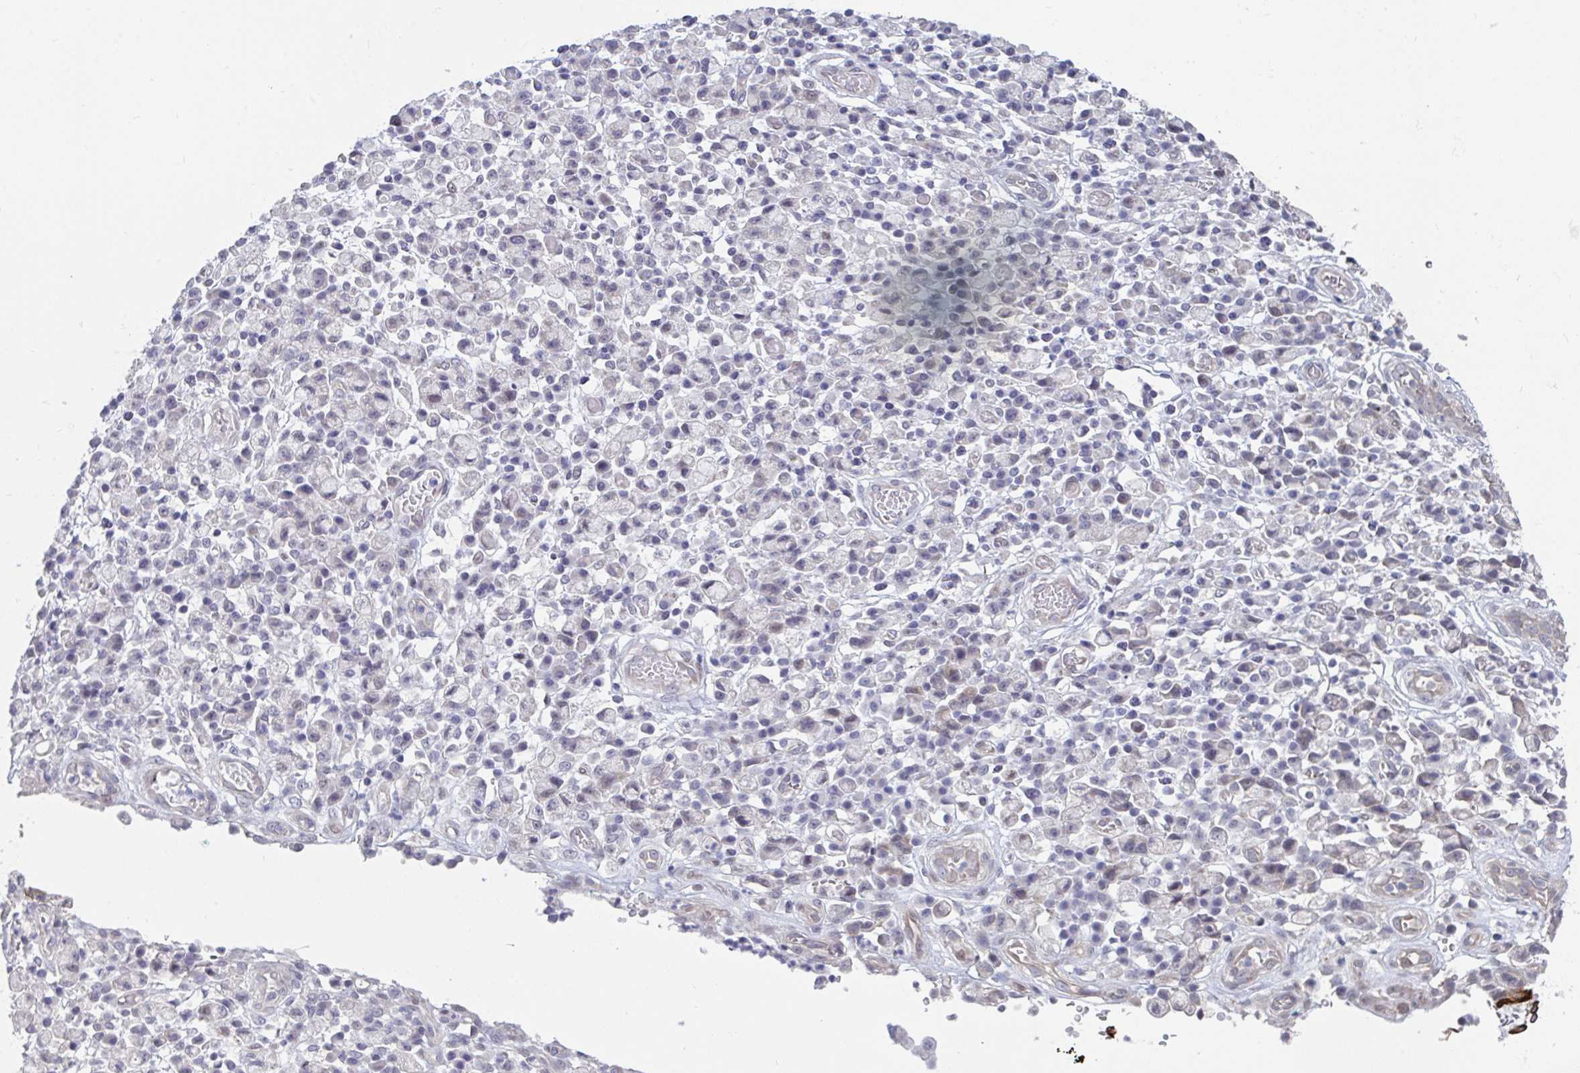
{"staining": {"intensity": "negative", "quantity": "none", "location": "none"}, "tissue": "stomach cancer", "cell_type": "Tumor cells", "image_type": "cancer", "snomed": [{"axis": "morphology", "description": "Adenocarcinoma, NOS"}, {"axis": "topography", "description": "Stomach"}], "caption": "Immunohistochemical staining of stomach cancer shows no significant staining in tumor cells. Brightfield microscopy of immunohistochemistry (IHC) stained with DAB (3,3'-diaminobenzidine) (brown) and hematoxylin (blue), captured at high magnification.", "gene": "FAM156B", "patient": {"sex": "male", "age": 77}}